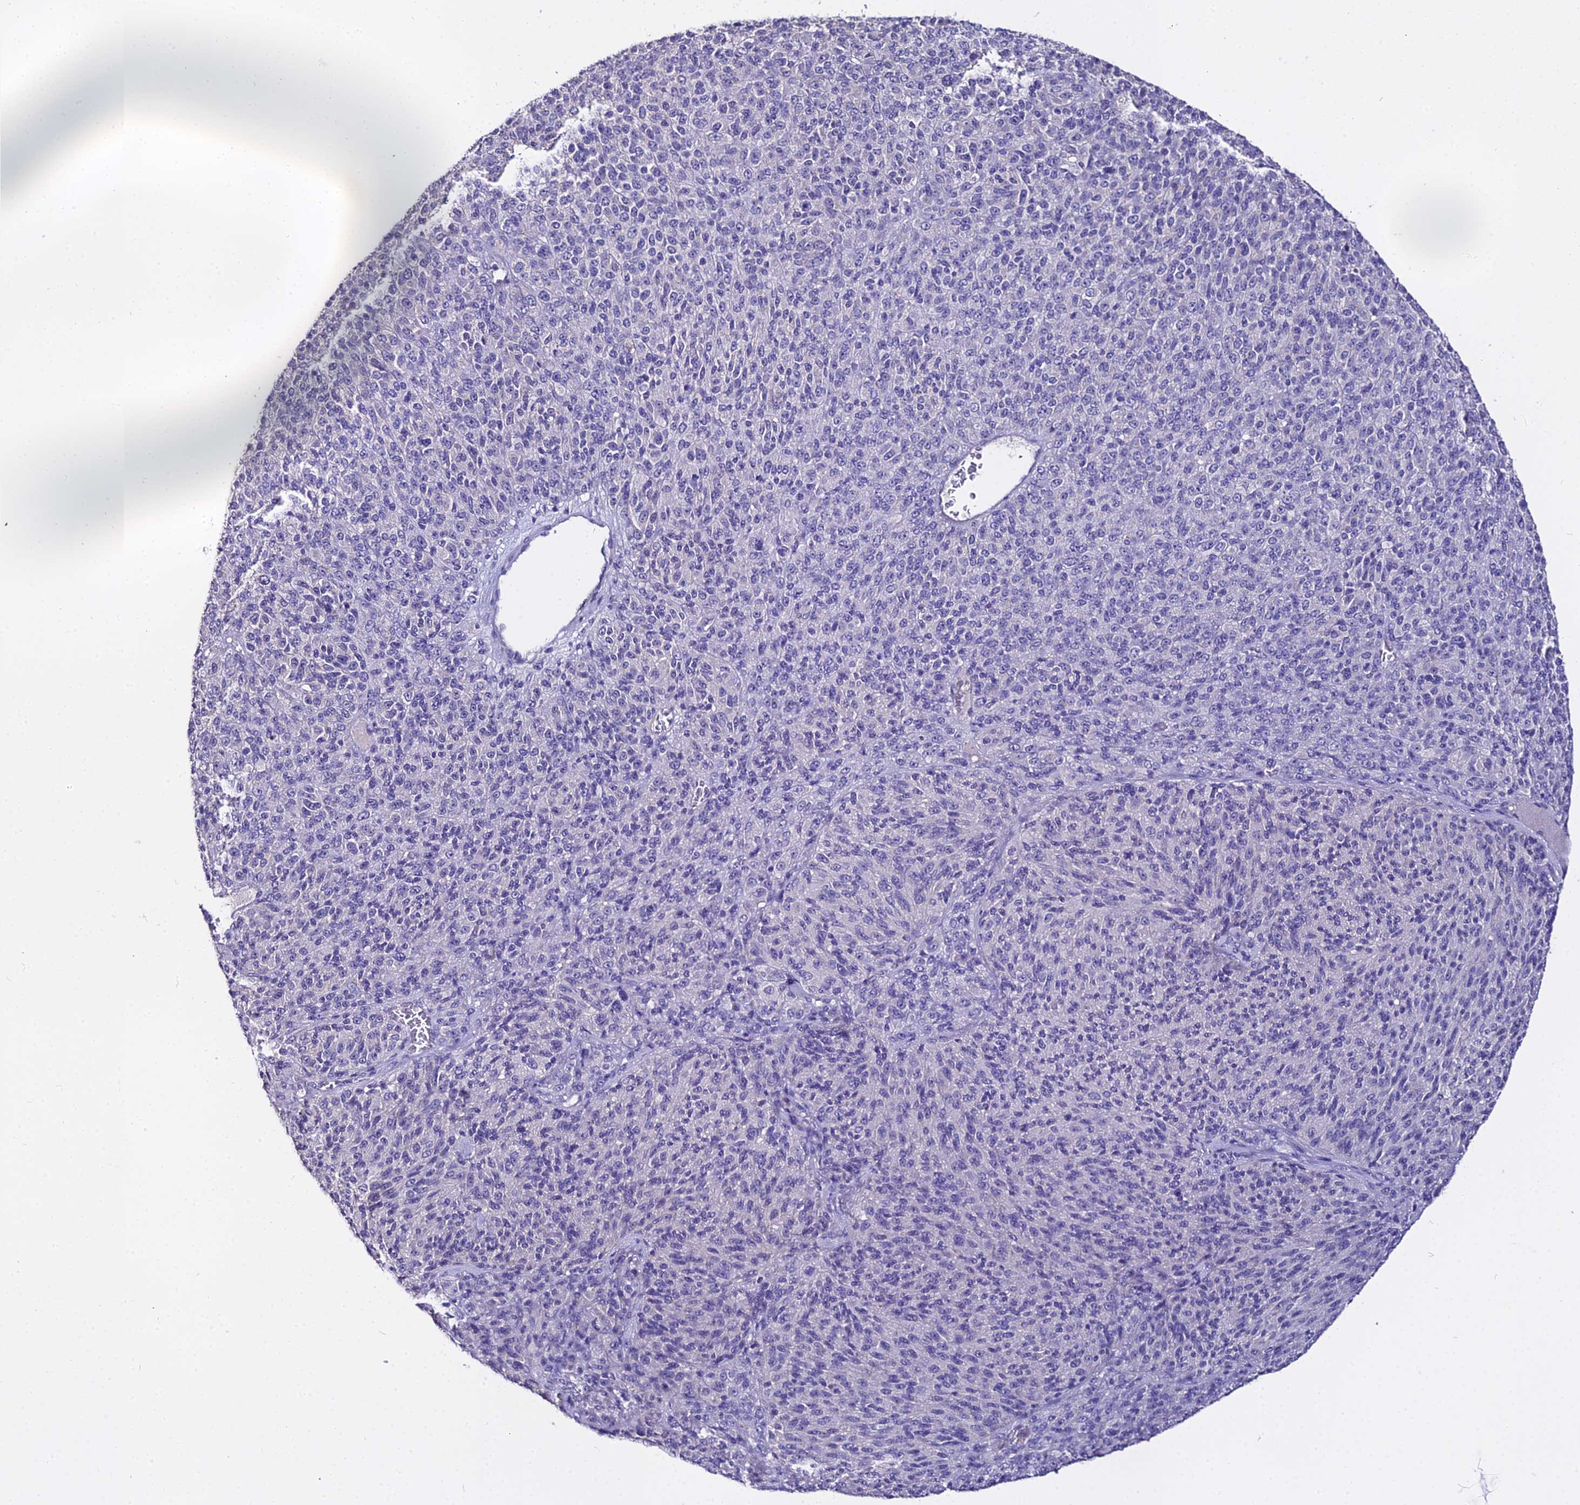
{"staining": {"intensity": "negative", "quantity": "none", "location": "none"}, "tissue": "melanoma", "cell_type": "Tumor cells", "image_type": "cancer", "snomed": [{"axis": "morphology", "description": "Malignant melanoma, Metastatic site"}, {"axis": "topography", "description": "Brain"}], "caption": "Protein analysis of malignant melanoma (metastatic site) shows no significant staining in tumor cells.", "gene": "GLYAT", "patient": {"sex": "female", "age": 56}}